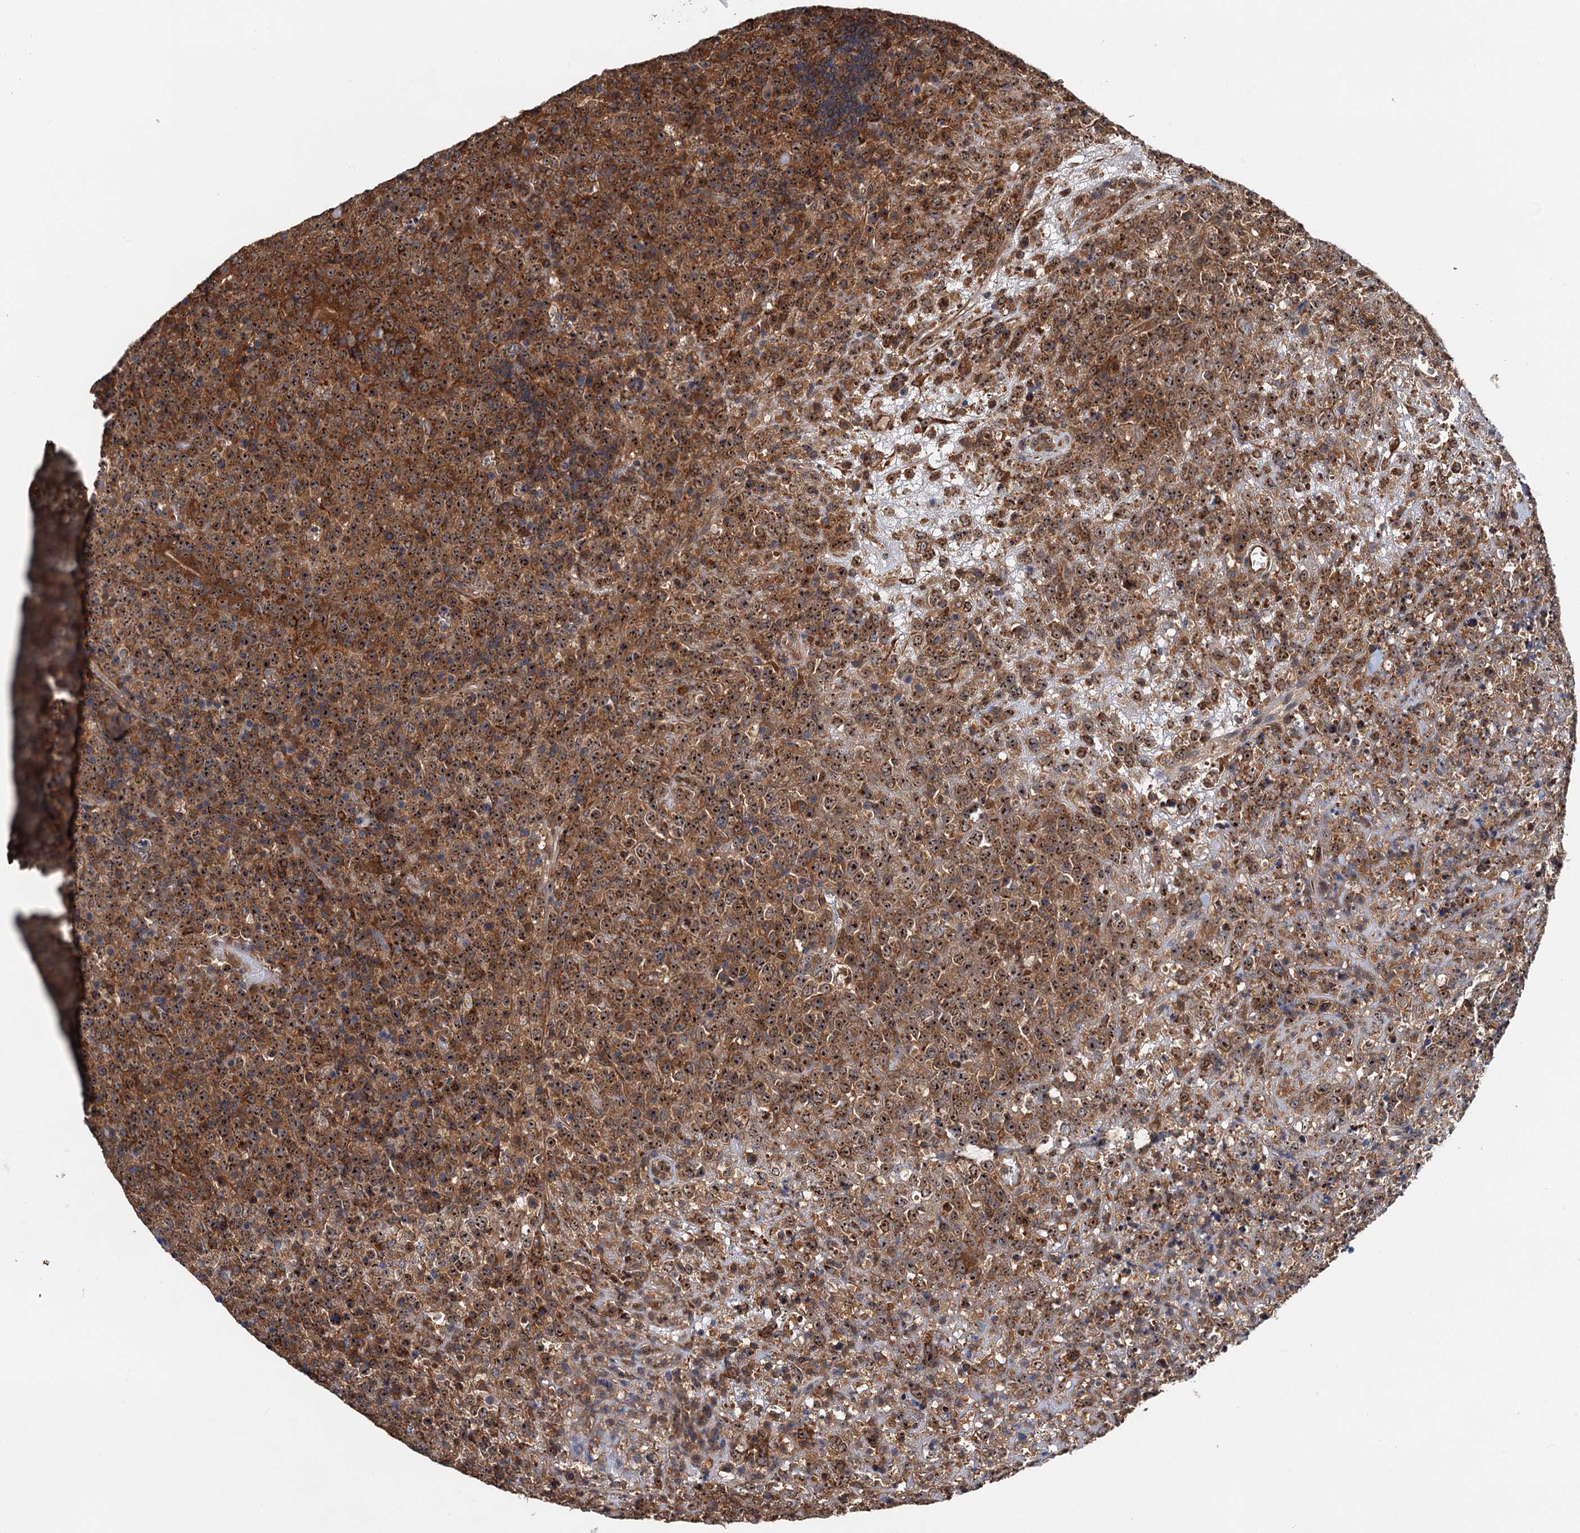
{"staining": {"intensity": "strong", "quantity": ">75%", "location": "cytoplasmic/membranous,nuclear"}, "tissue": "lymphoma", "cell_type": "Tumor cells", "image_type": "cancer", "snomed": [{"axis": "morphology", "description": "Malignant lymphoma, non-Hodgkin's type, High grade"}, {"axis": "topography", "description": "Colon"}], "caption": "Immunohistochemistry (IHC) image of human lymphoma stained for a protein (brown), which exhibits high levels of strong cytoplasmic/membranous and nuclear expression in approximately >75% of tumor cells.", "gene": "USP6NL", "patient": {"sex": "female", "age": 53}}